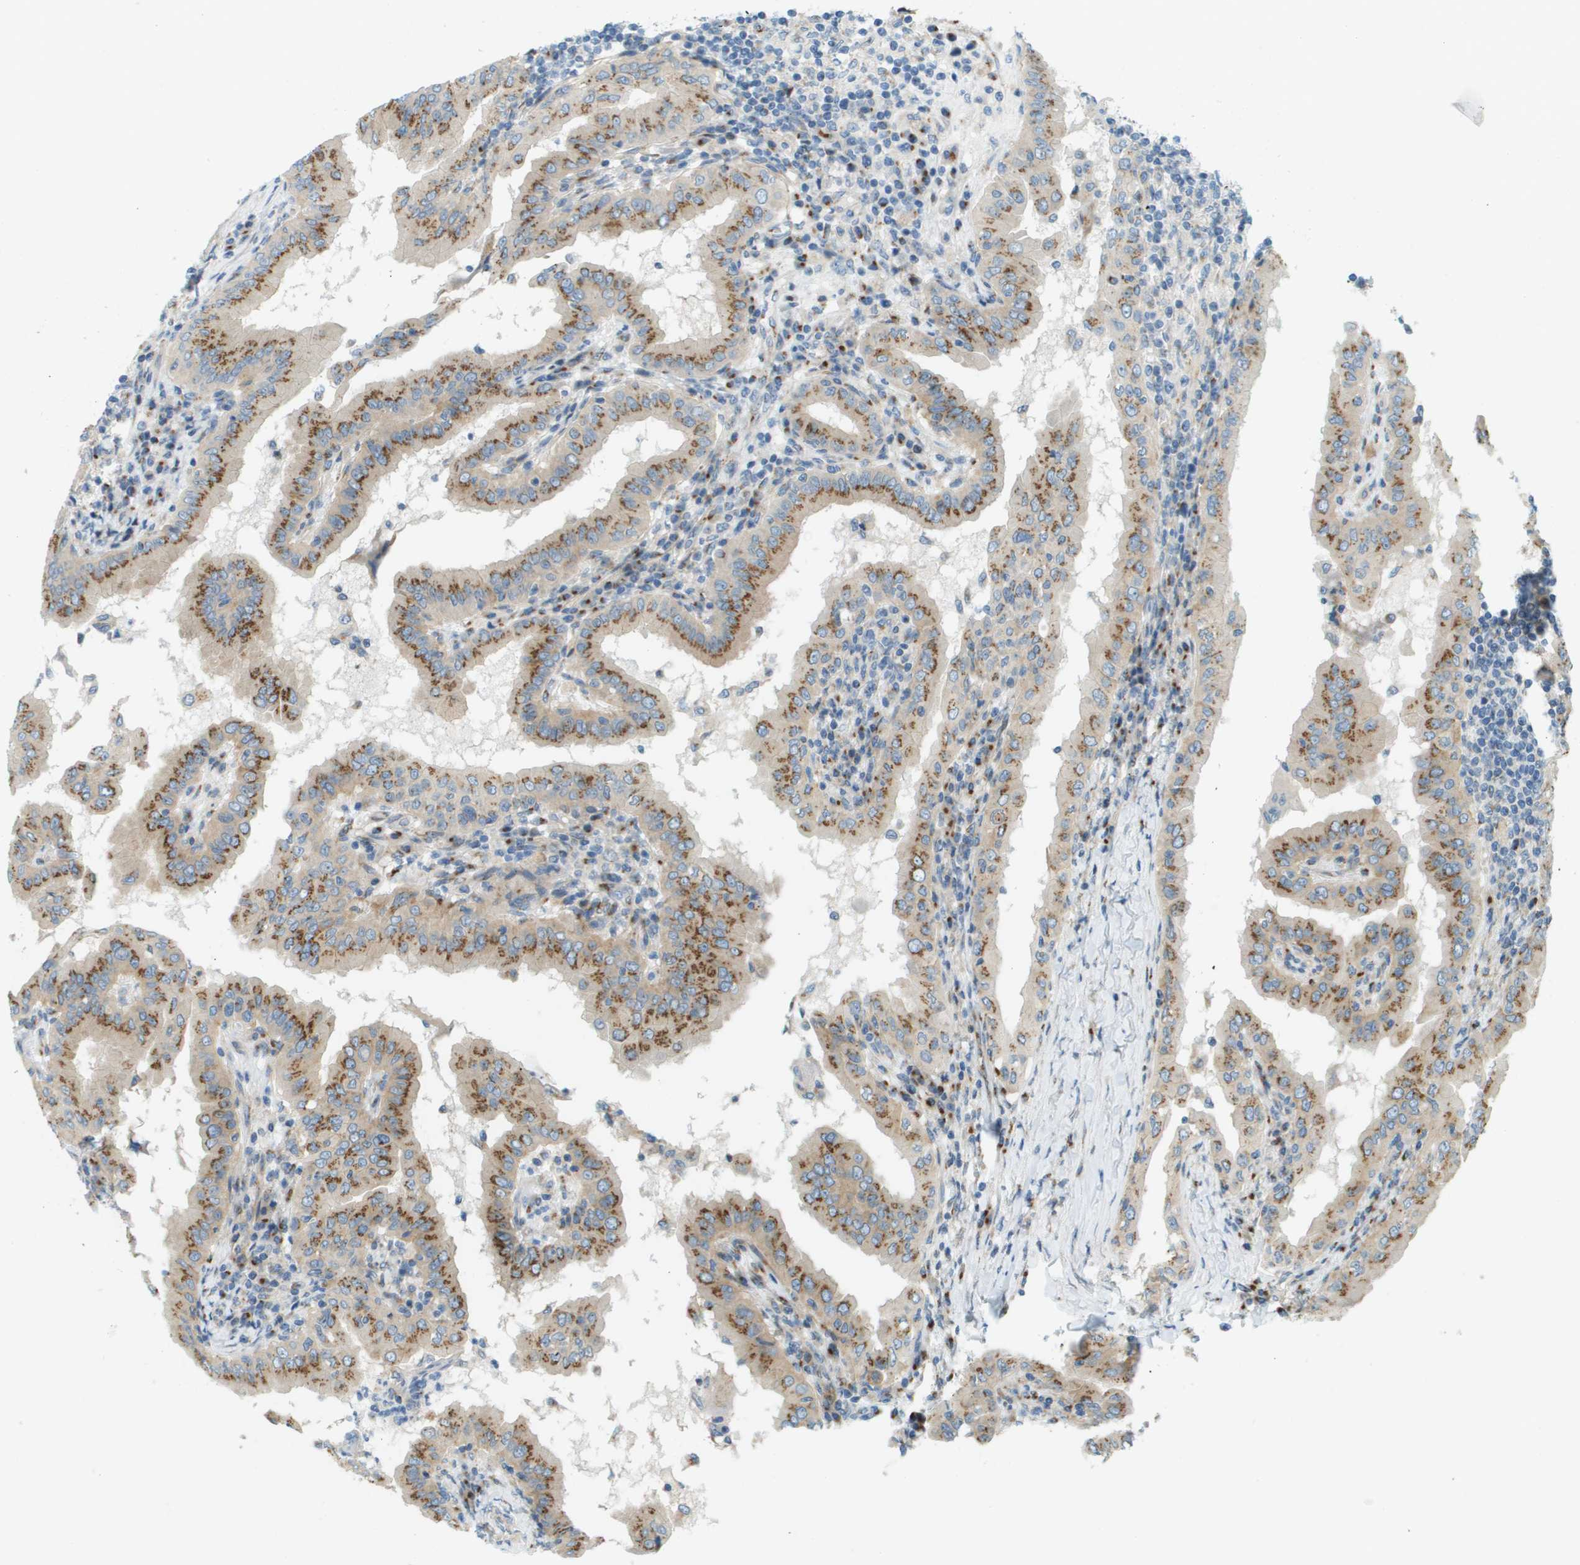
{"staining": {"intensity": "moderate", "quantity": ">75%", "location": "cytoplasmic/membranous"}, "tissue": "thyroid cancer", "cell_type": "Tumor cells", "image_type": "cancer", "snomed": [{"axis": "morphology", "description": "Papillary adenocarcinoma, NOS"}, {"axis": "topography", "description": "Thyroid gland"}], "caption": "Human thyroid cancer (papillary adenocarcinoma) stained with a brown dye demonstrates moderate cytoplasmic/membranous positive expression in approximately >75% of tumor cells.", "gene": "ACBD3", "patient": {"sex": "male", "age": 33}}